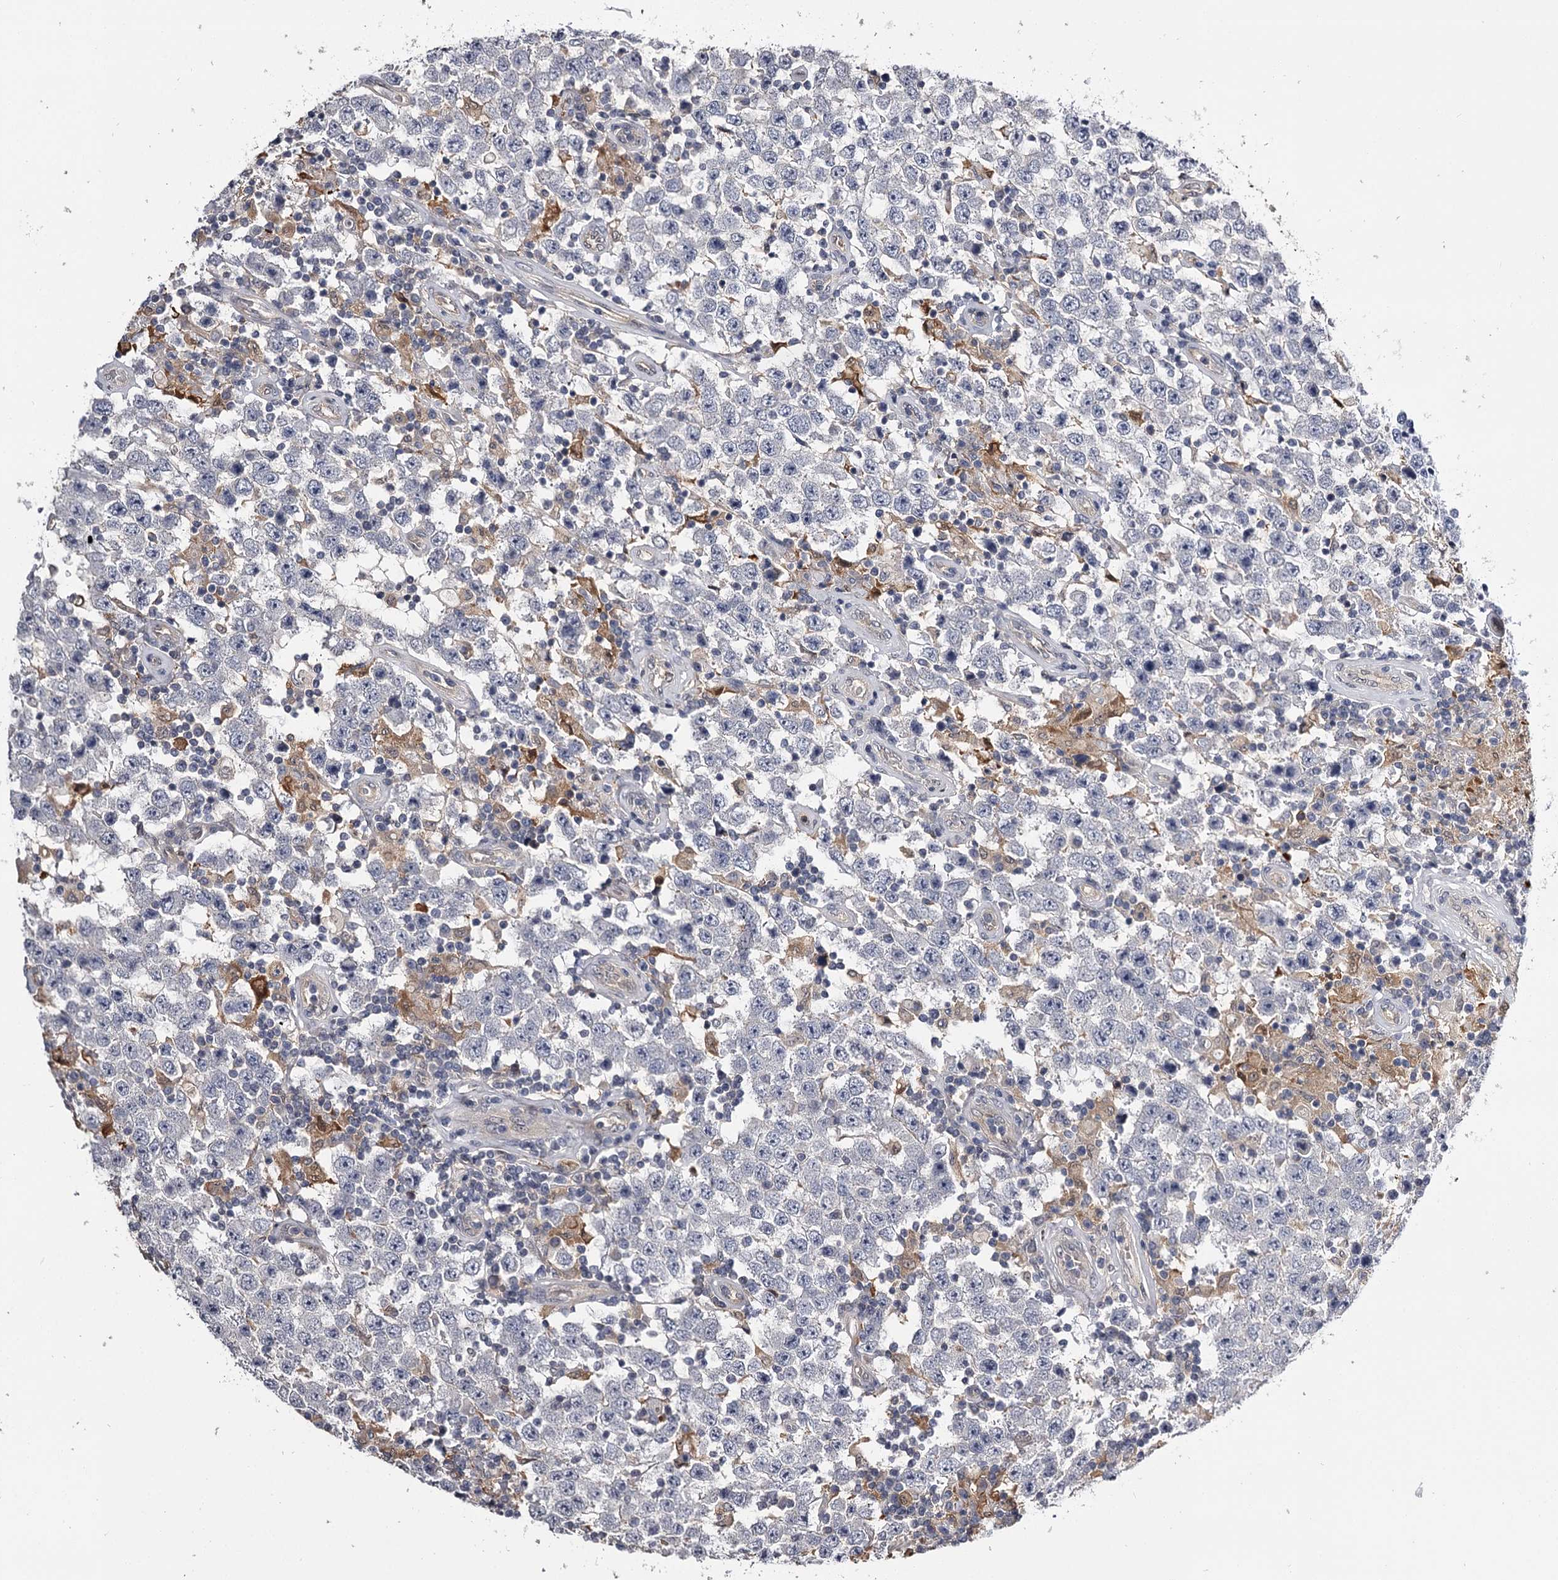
{"staining": {"intensity": "negative", "quantity": "none", "location": "none"}, "tissue": "testis cancer", "cell_type": "Tumor cells", "image_type": "cancer", "snomed": [{"axis": "morphology", "description": "Normal tissue, NOS"}, {"axis": "morphology", "description": "Urothelial carcinoma, High grade"}, {"axis": "morphology", "description": "Seminoma, NOS"}, {"axis": "morphology", "description": "Carcinoma, Embryonal, NOS"}, {"axis": "topography", "description": "Urinary bladder"}, {"axis": "topography", "description": "Testis"}], "caption": "Tumor cells show no significant protein expression in testis cancer (embryonal carcinoma).", "gene": "GSTO1", "patient": {"sex": "male", "age": 41}}